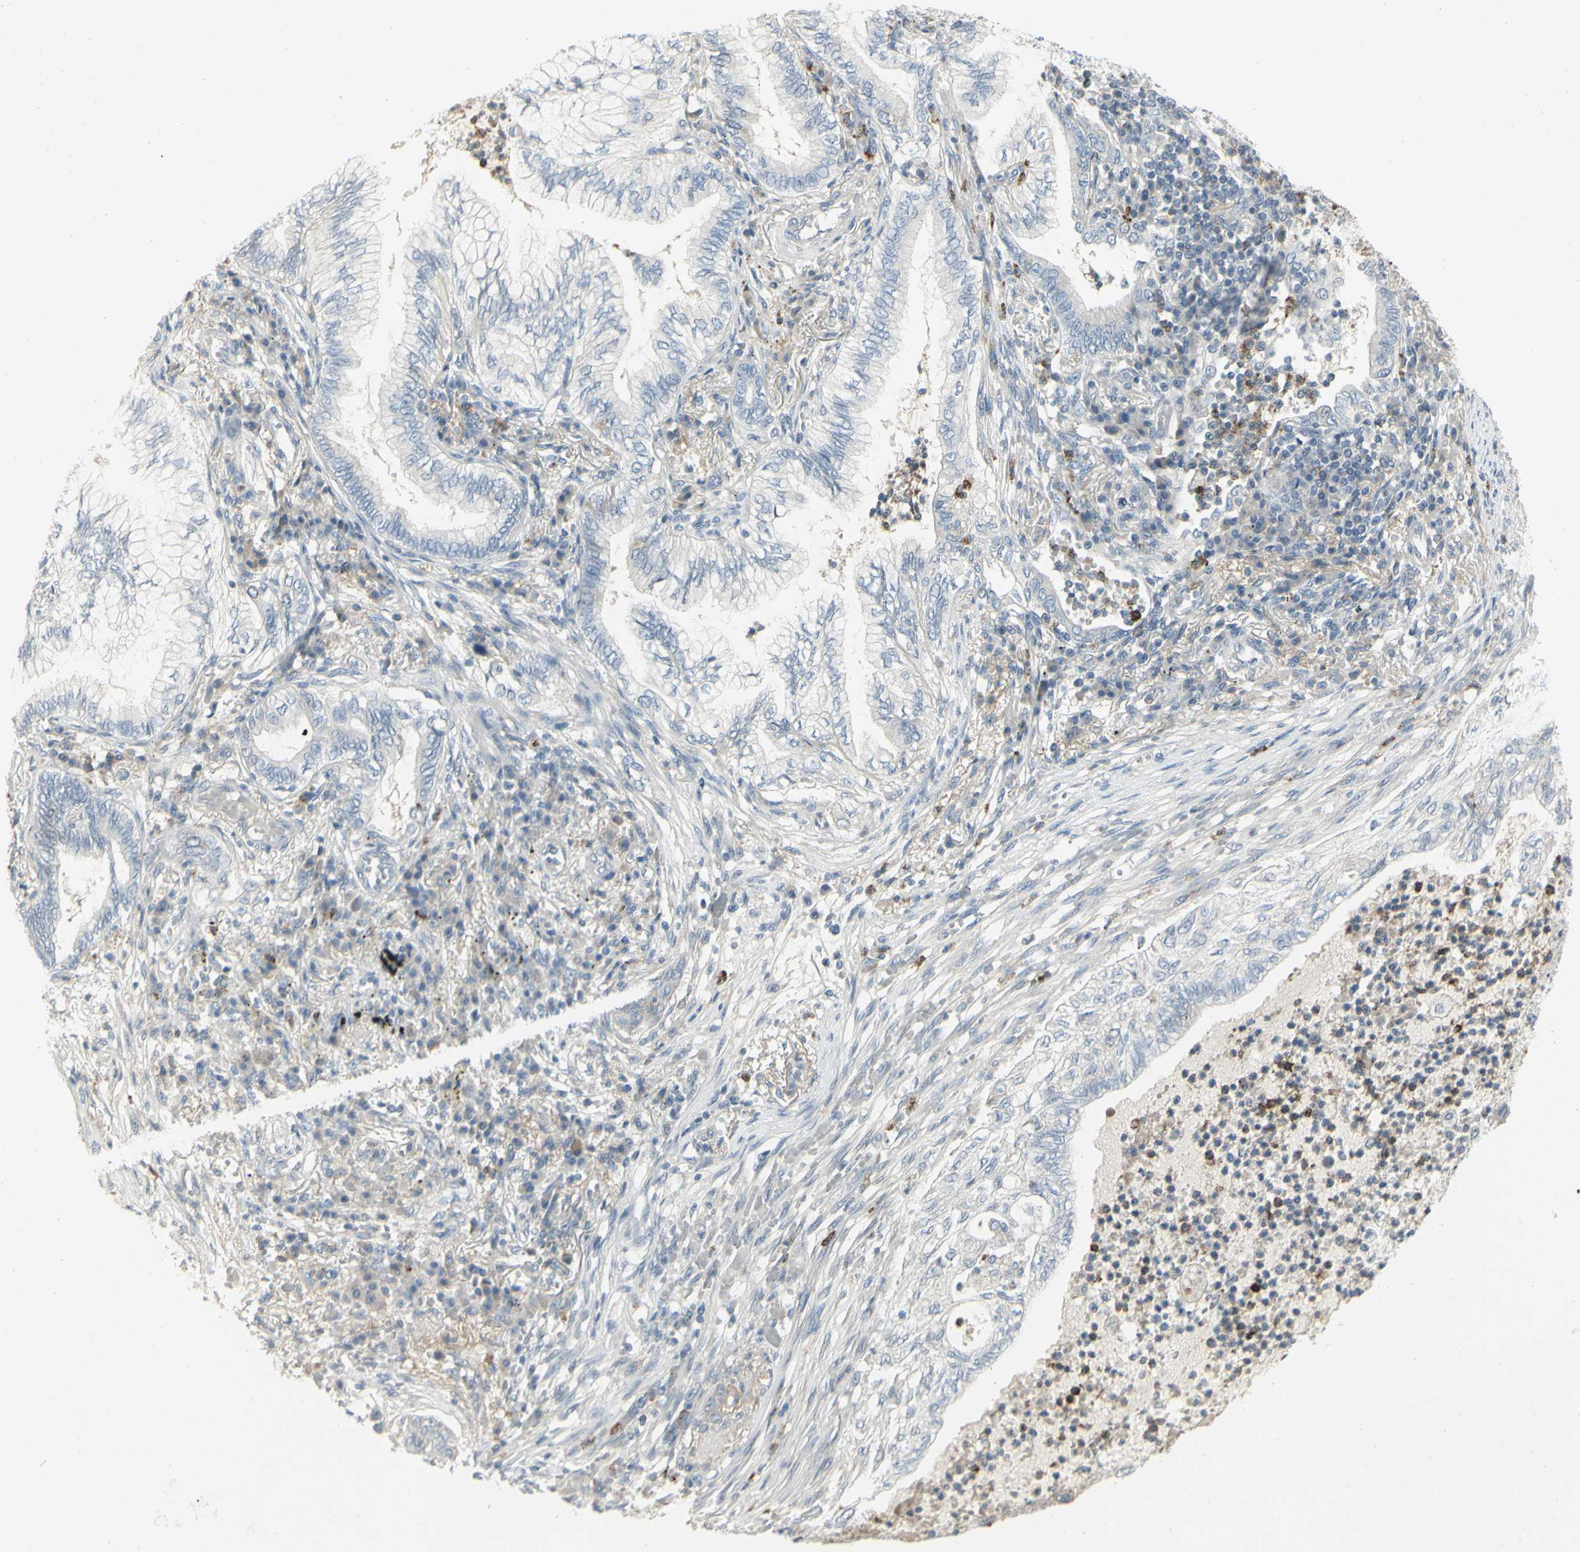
{"staining": {"intensity": "negative", "quantity": "none", "location": "none"}, "tissue": "lung cancer", "cell_type": "Tumor cells", "image_type": "cancer", "snomed": [{"axis": "morphology", "description": "Normal tissue, NOS"}, {"axis": "morphology", "description": "Adenocarcinoma, NOS"}, {"axis": "topography", "description": "Bronchus"}, {"axis": "topography", "description": "Lung"}], "caption": "This histopathology image is of lung cancer (adenocarcinoma) stained with immunohistochemistry (IHC) to label a protein in brown with the nuclei are counter-stained blue. There is no staining in tumor cells.", "gene": "CCNB2", "patient": {"sex": "female", "age": 70}}